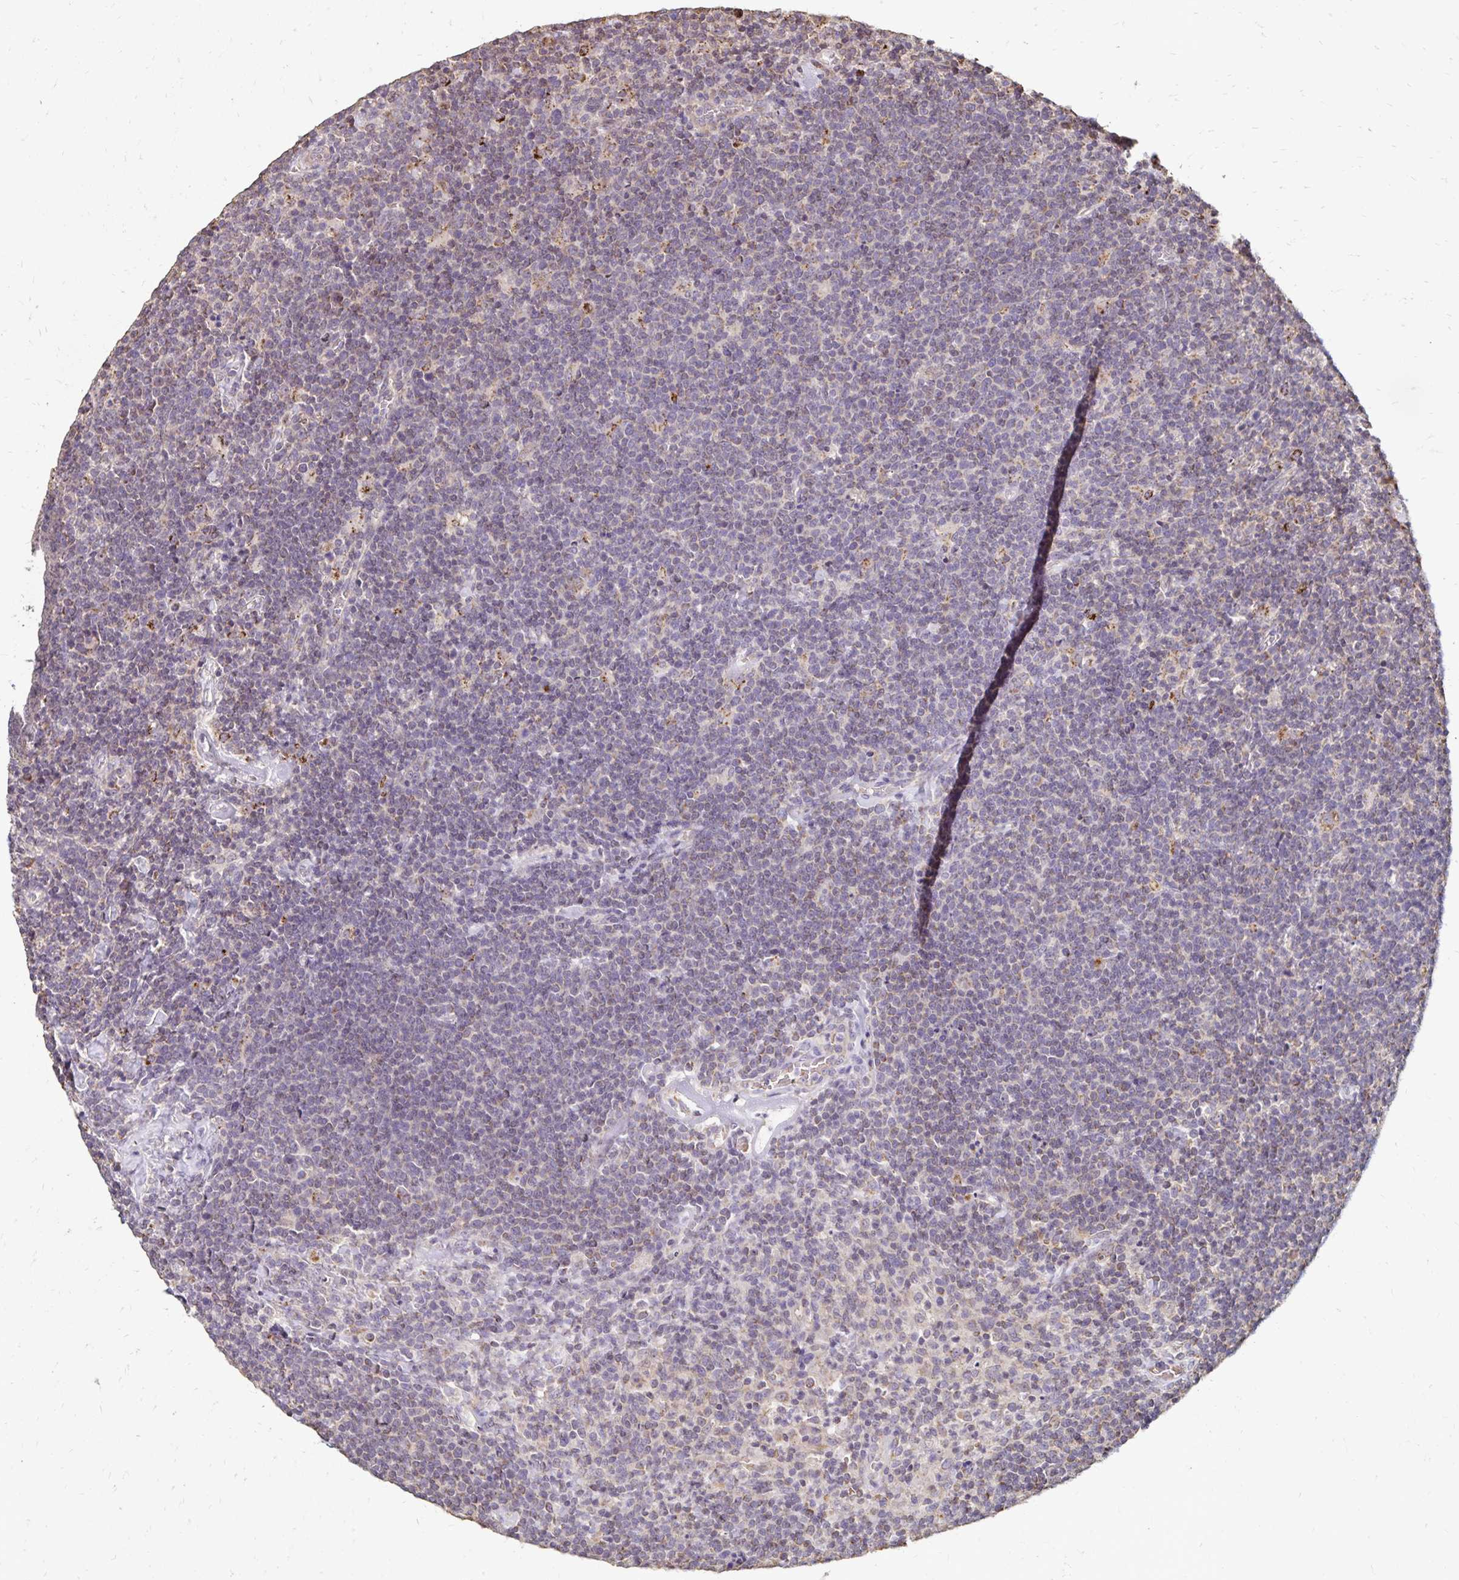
{"staining": {"intensity": "negative", "quantity": "none", "location": "none"}, "tissue": "lymphoma", "cell_type": "Tumor cells", "image_type": "cancer", "snomed": [{"axis": "morphology", "description": "Malignant lymphoma, non-Hodgkin's type, High grade"}, {"axis": "topography", "description": "Lymph node"}], "caption": "Immunohistochemistry histopathology image of human high-grade malignant lymphoma, non-Hodgkin's type stained for a protein (brown), which demonstrates no staining in tumor cells.", "gene": "EMC10", "patient": {"sex": "male", "age": 61}}